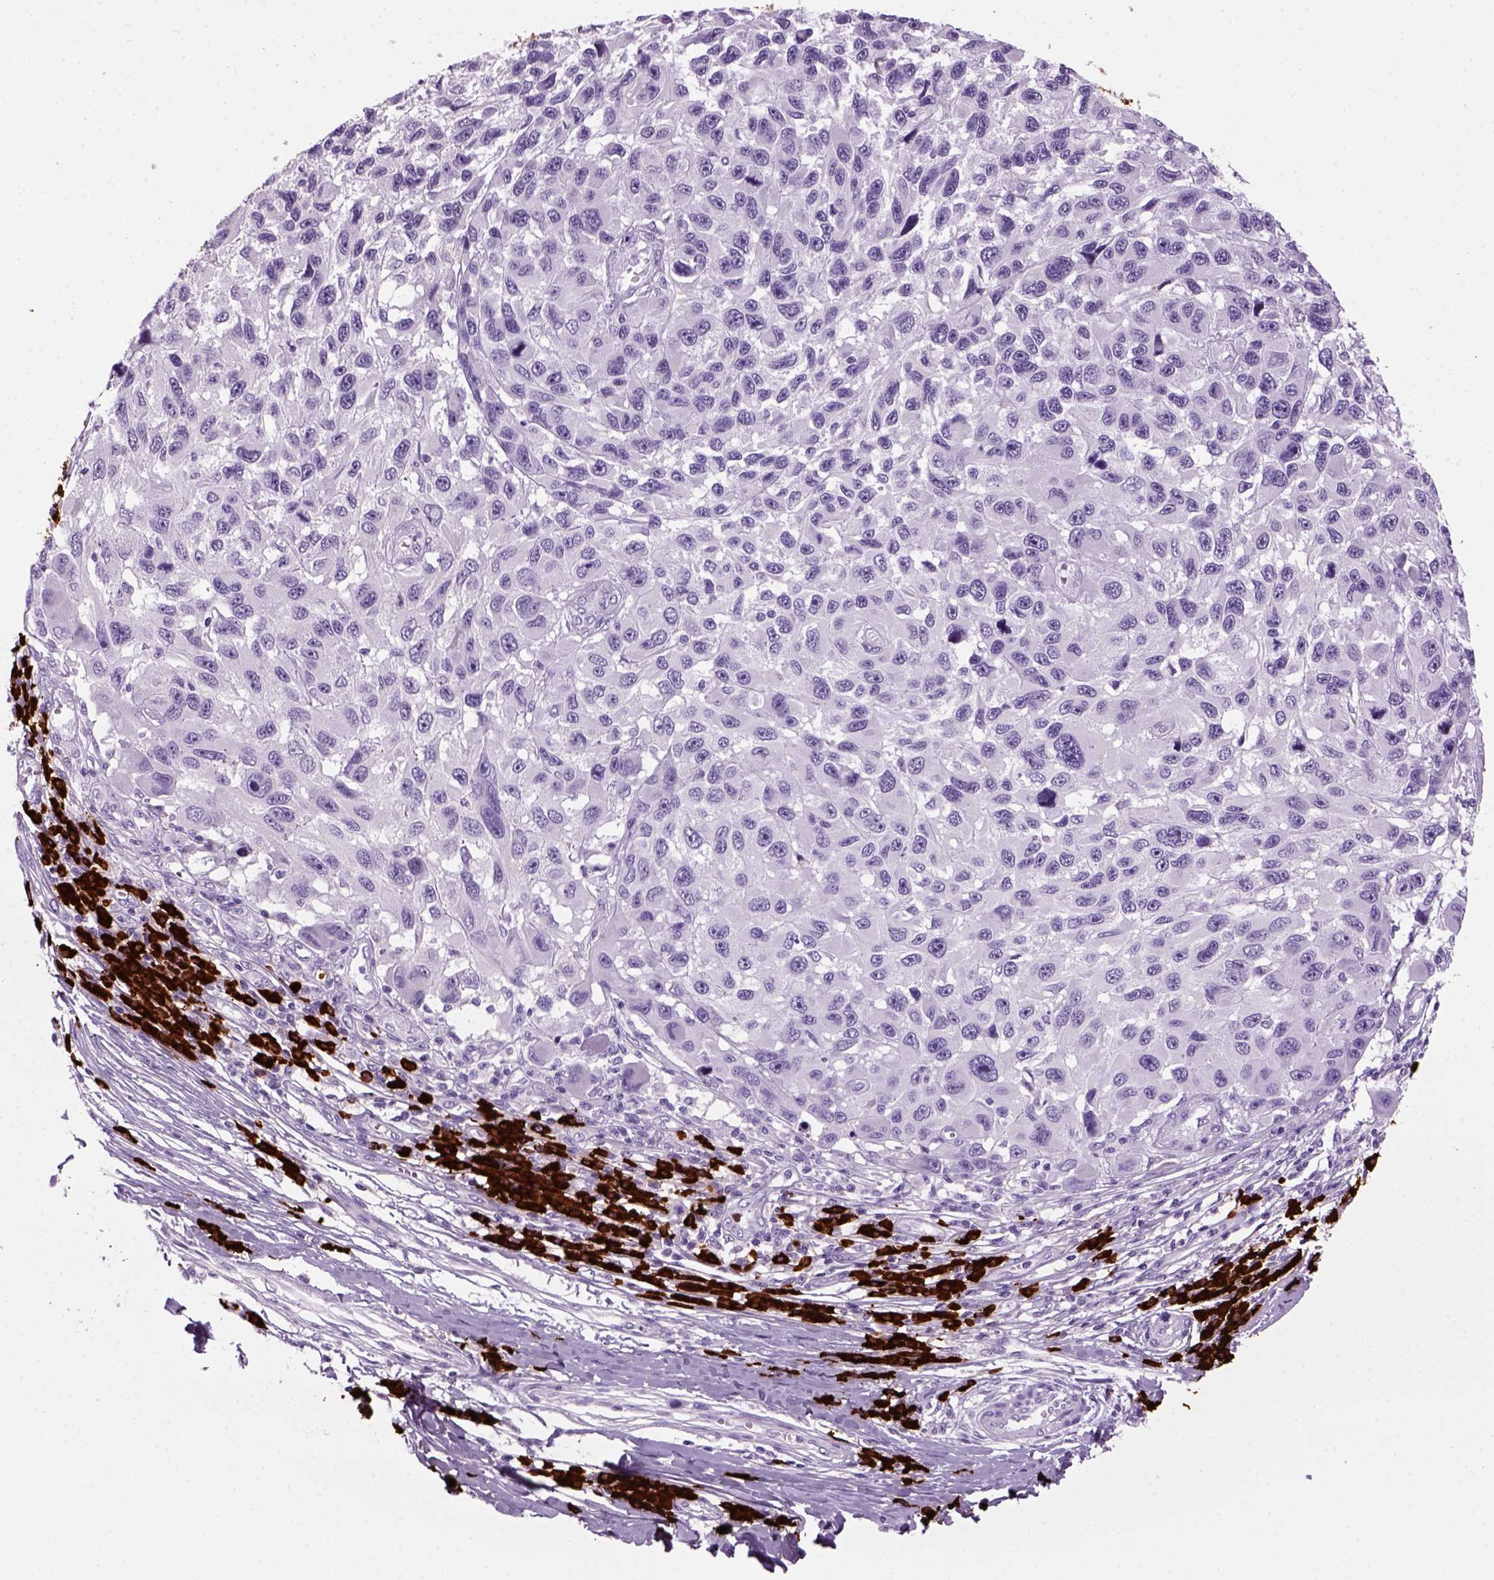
{"staining": {"intensity": "negative", "quantity": "none", "location": "none"}, "tissue": "melanoma", "cell_type": "Tumor cells", "image_type": "cancer", "snomed": [{"axis": "morphology", "description": "Malignant melanoma, NOS"}, {"axis": "topography", "description": "Skin"}], "caption": "The image displays no staining of tumor cells in melanoma.", "gene": "MZB1", "patient": {"sex": "male", "age": 53}}